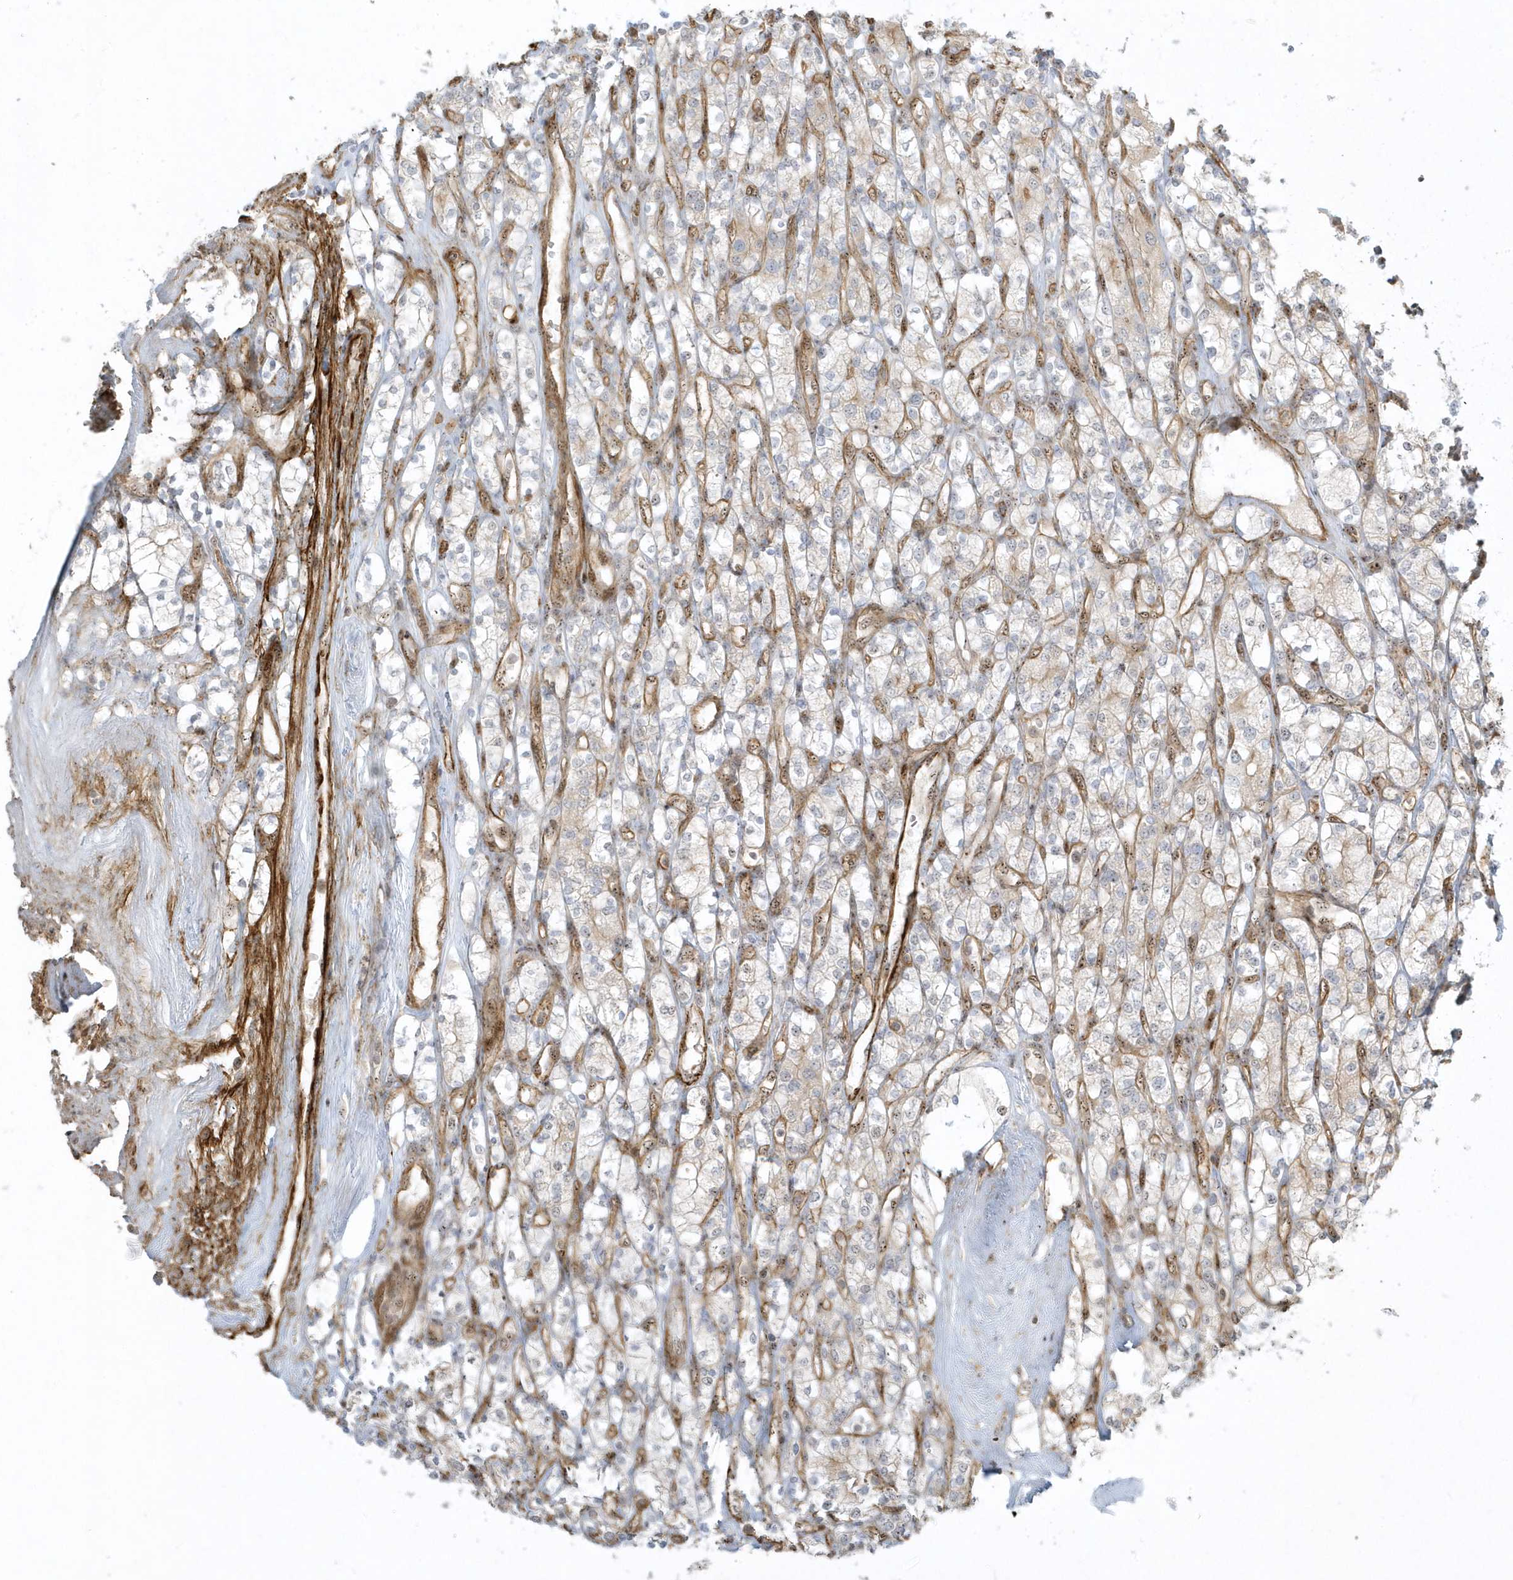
{"staining": {"intensity": "negative", "quantity": "none", "location": "none"}, "tissue": "renal cancer", "cell_type": "Tumor cells", "image_type": "cancer", "snomed": [{"axis": "morphology", "description": "Adenocarcinoma, NOS"}, {"axis": "topography", "description": "Kidney"}], "caption": "High magnification brightfield microscopy of adenocarcinoma (renal) stained with DAB (brown) and counterstained with hematoxylin (blue): tumor cells show no significant staining. (DAB IHC visualized using brightfield microscopy, high magnification).", "gene": "MASP2", "patient": {"sex": "male", "age": 77}}